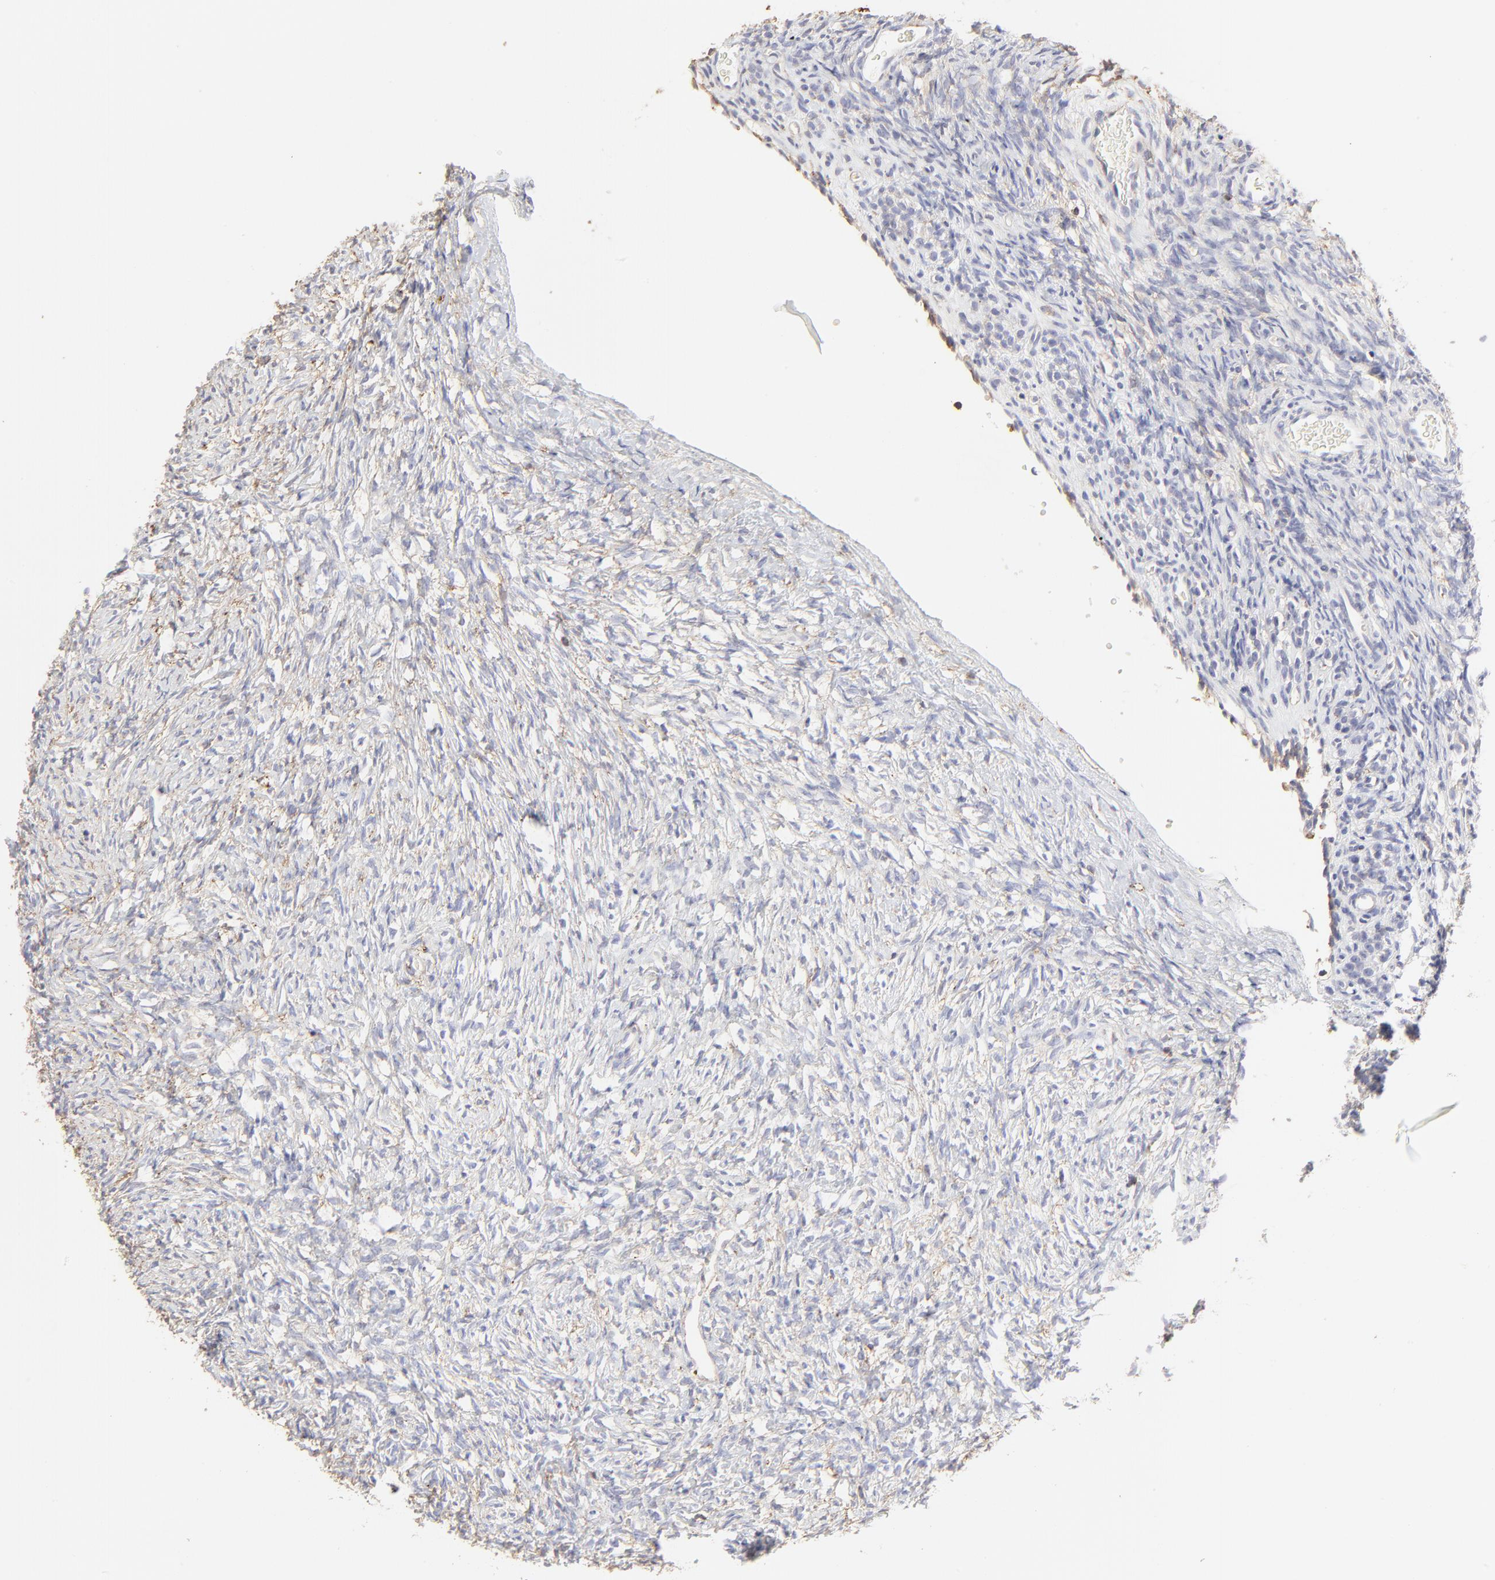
{"staining": {"intensity": "negative", "quantity": "none", "location": "none"}, "tissue": "ovary", "cell_type": "Follicle cells", "image_type": "normal", "snomed": [{"axis": "morphology", "description": "Normal tissue, NOS"}, {"axis": "topography", "description": "Ovary"}], "caption": "Immunohistochemical staining of benign ovary shows no significant positivity in follicle cells.", "gene": "ANXA6", "patient": {"sex": "female", "age": 35}}